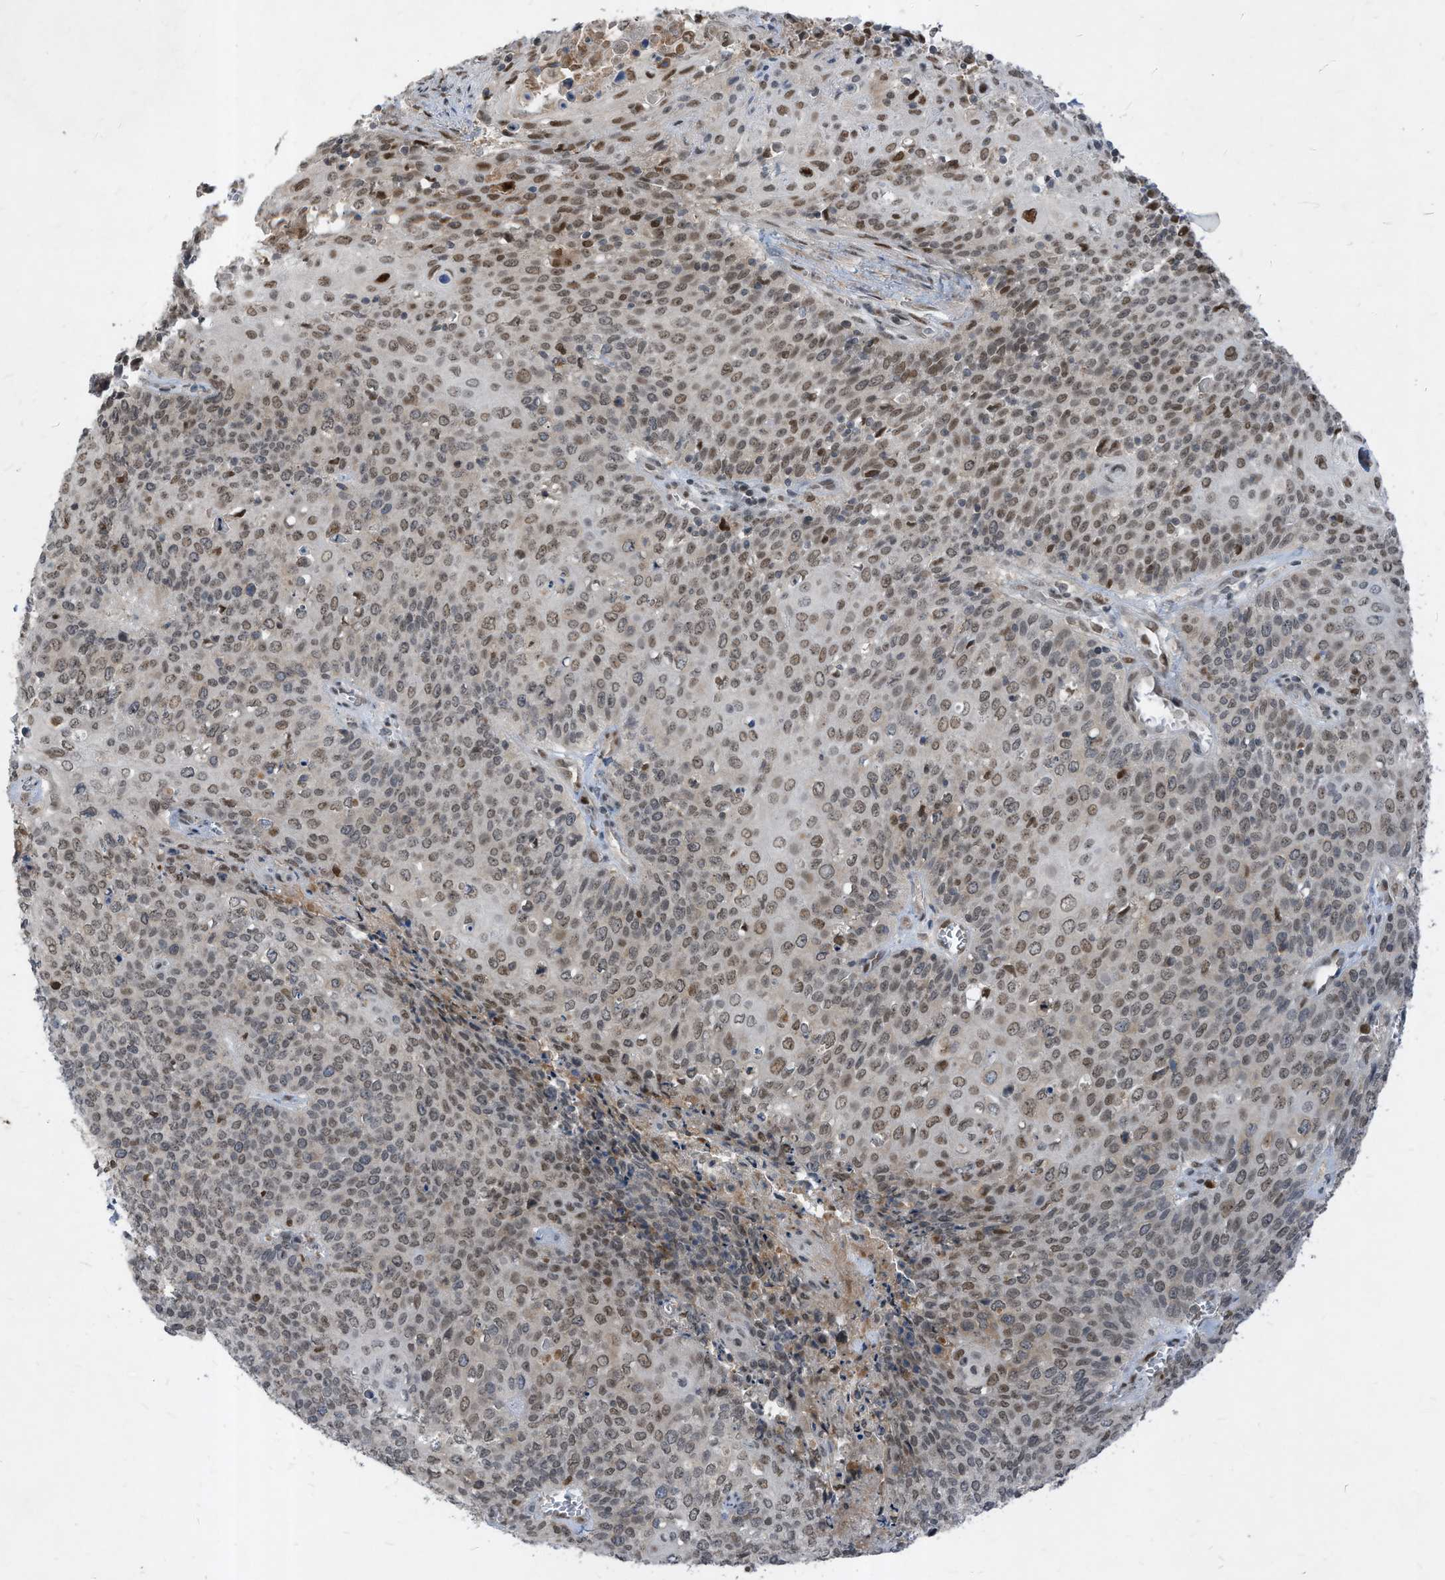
{"staining": {"intensity": "moderate", "quantity": "25%-75%", "location": "nuclear"}, "tissue": "cervical cancer", "cell_type": "Tumor cells", "image_type": "cancer", "snomed": [{"axis": "morphology", "description": "Squamous cell carcinoma, NOS"}, {"axis": "topography", "description": "Cervix"}], "caption": "Immunohistochemical staining of squamous cell carcinoma (cervical) exhibits medium levels of moderate nuclear positivity in approximately 25%-75% of tumor cells.", "gene": "KPNB1", "patient": {"sex": "female", "age": 39}}